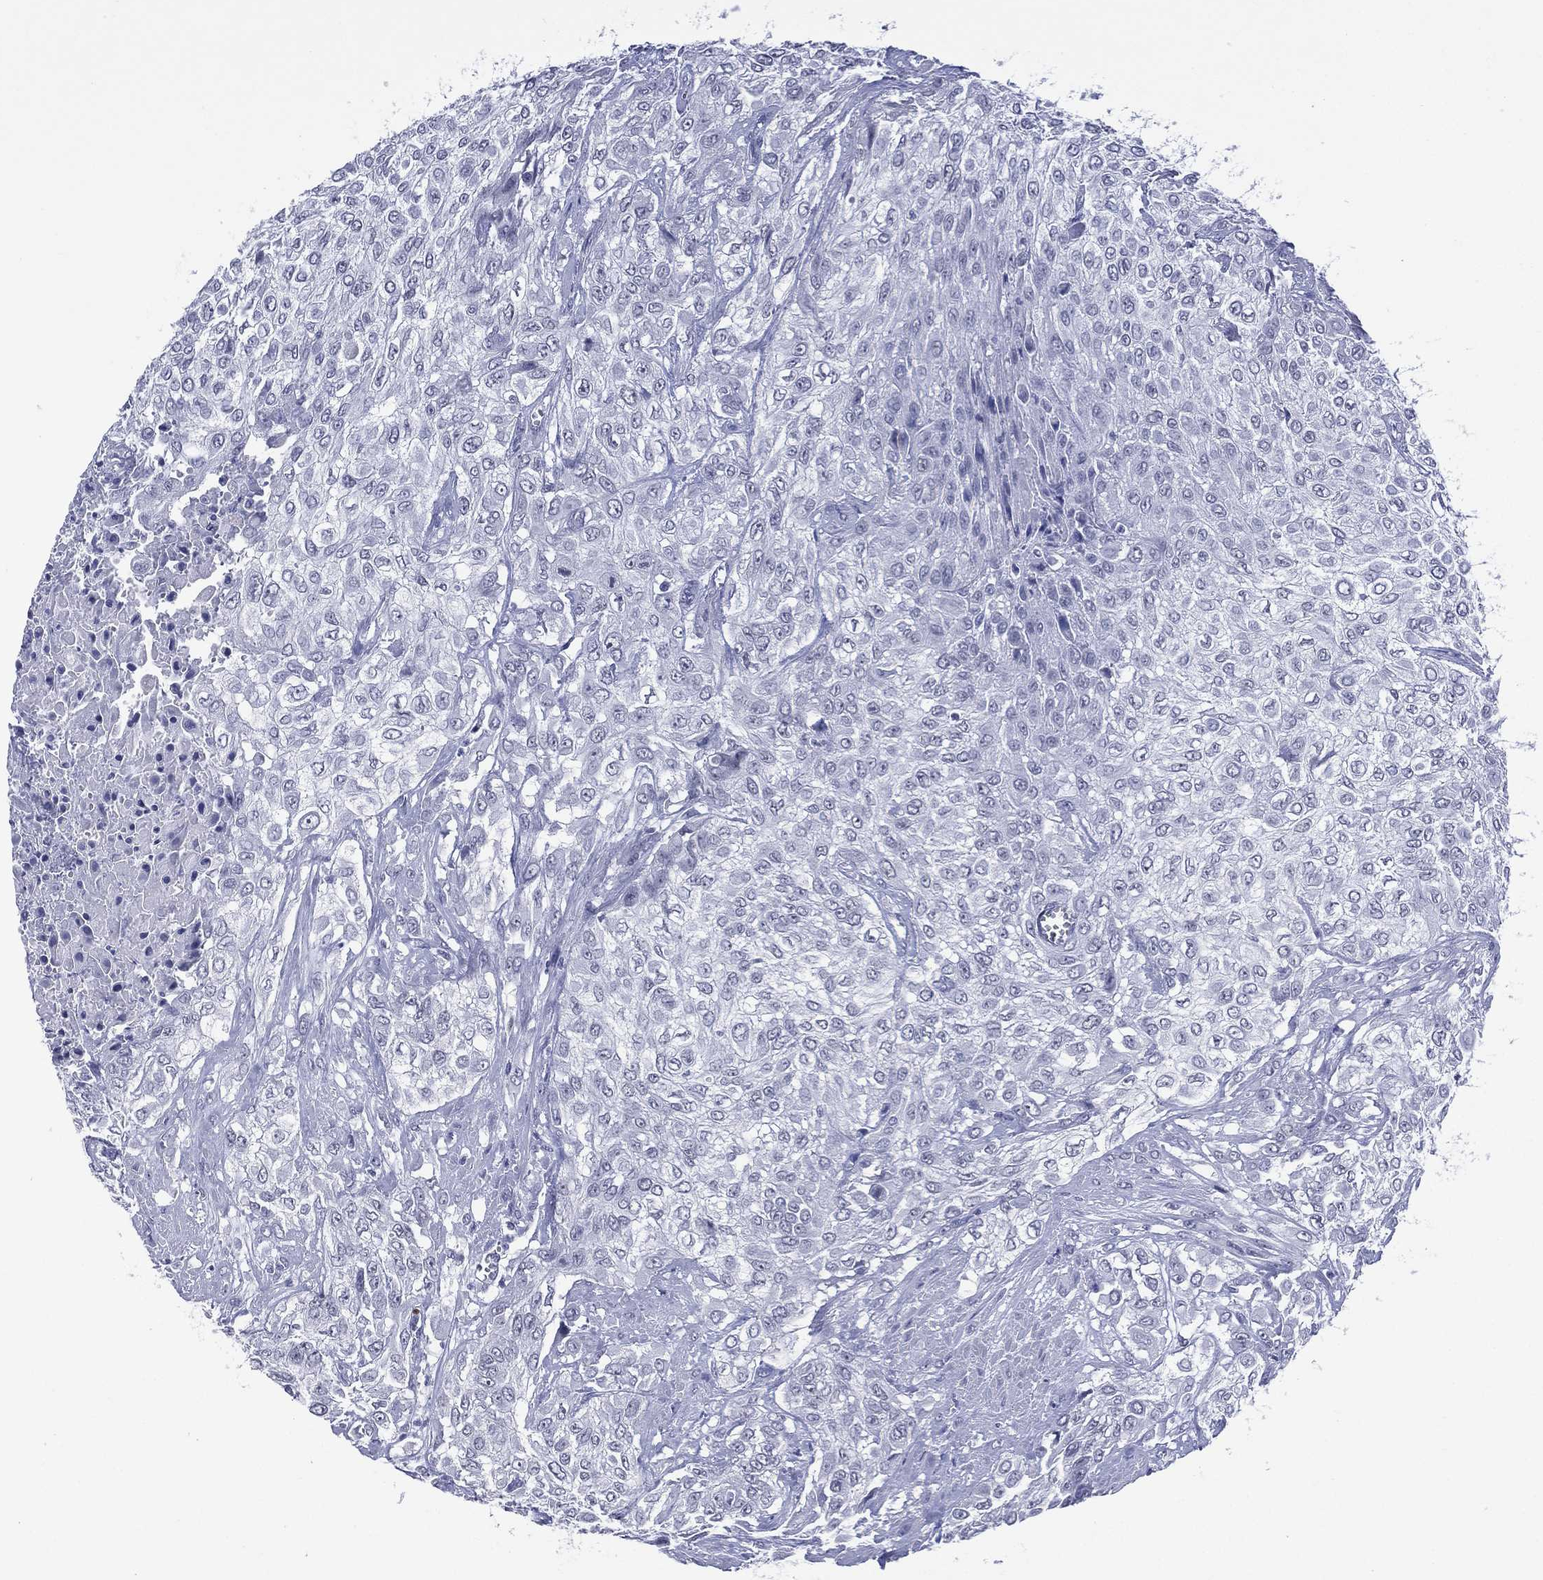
{"staining": {"intensity": "negative", "quantity": "none", "location": "none"}, "tissue": "urothelial cancer", "cell_type": "Tumor cells", "image_type": "cancer", "snomed": [{"axis": "morphology", "description": "Urothelial carcinoma, High grade"}, {"axis": "topography", "description": "Urinary bladder"}], "caption": "Tumor cells show no significant positivity in urothelial carcinoma (high-grade). (Stains: DAB (3,3'-diaminobenzidine) immunohistochemistry with hematoxylin counter stain, Microscopy: brightfield microscopy at high magnification).", "gene": "SSX1", "patient": {"sex": "male", "age": 57}}